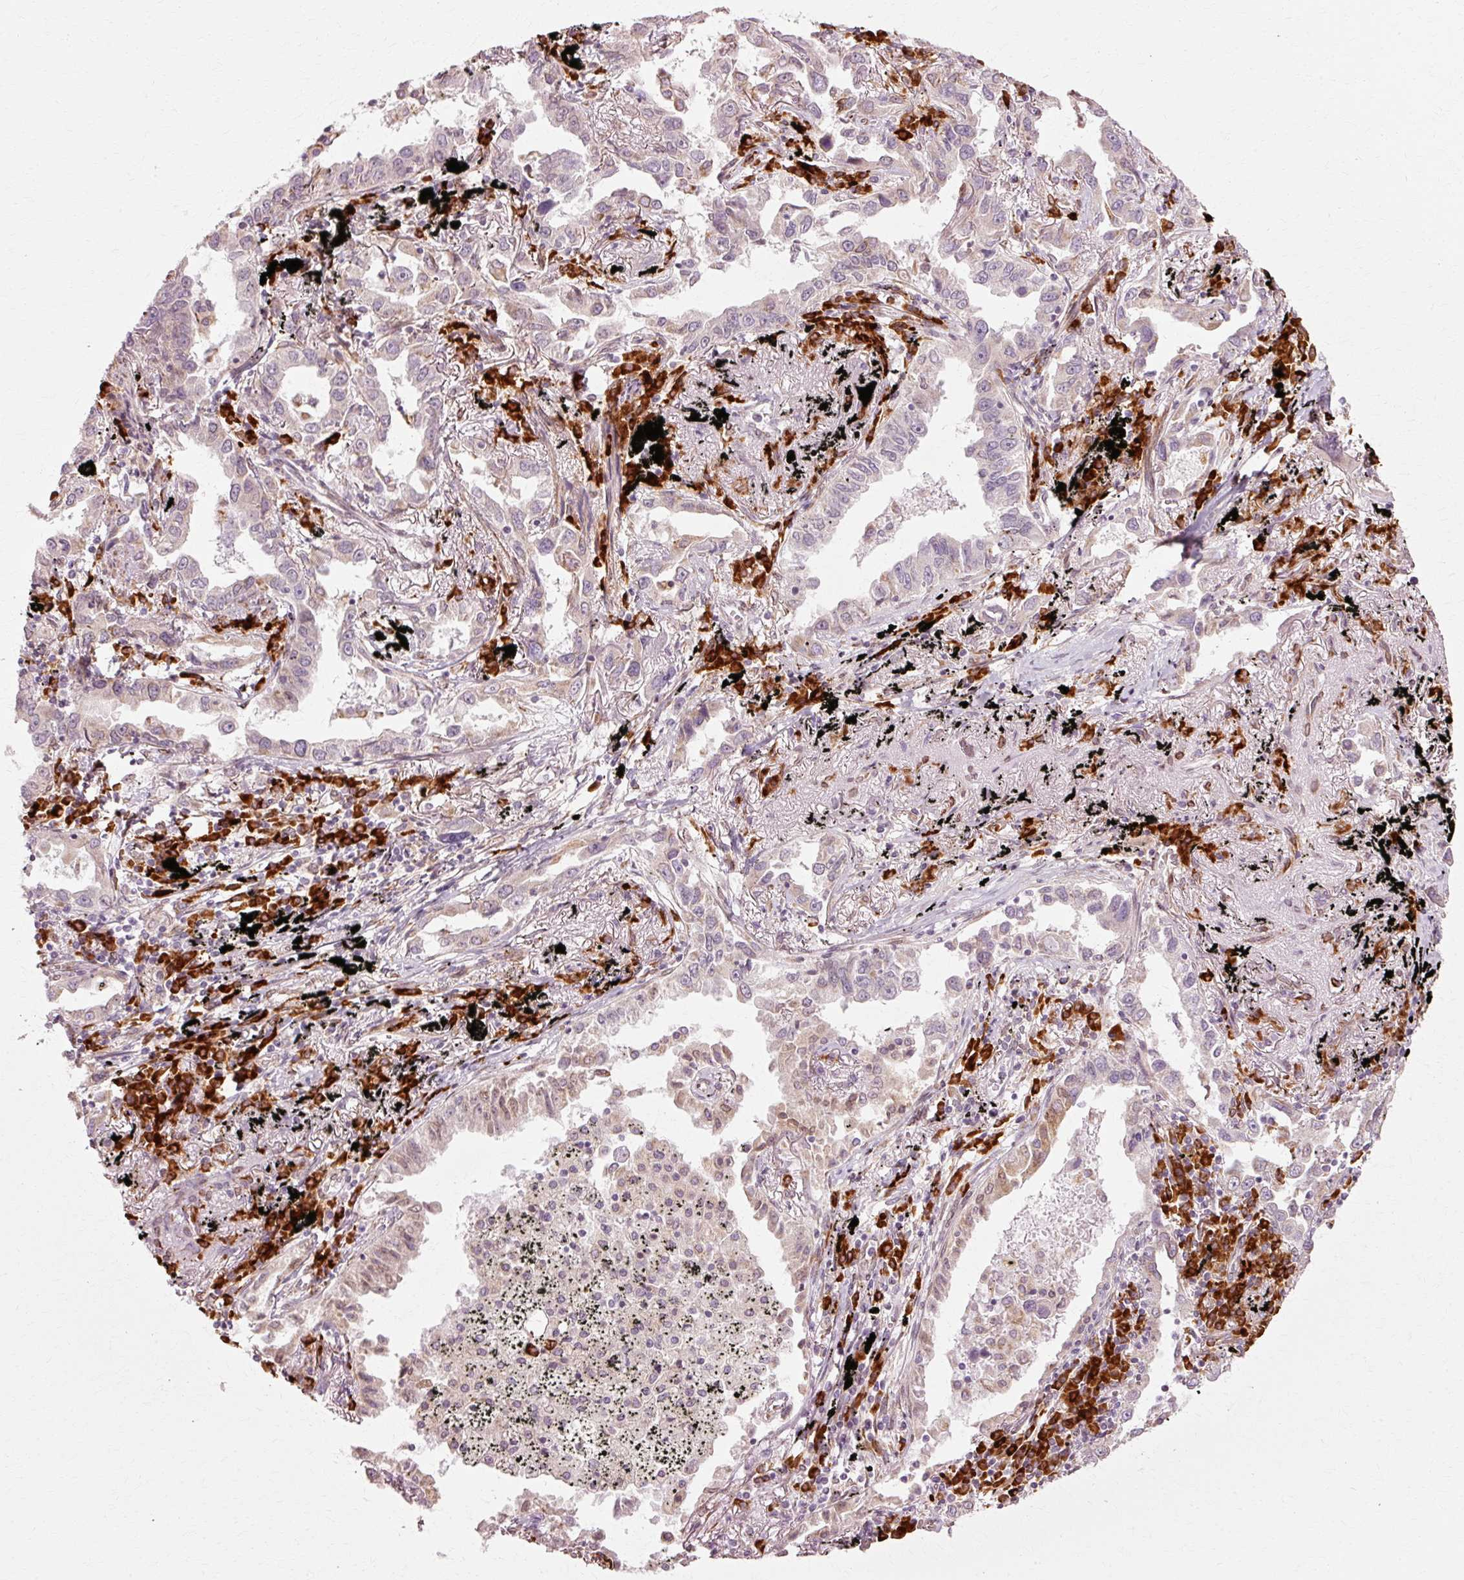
{"staining": {"intensity": "moderate", "quantity": "<25%", "location": "cytoplasmic/membranous"}, "tissue": "lung cancer", "cell_type": "Tumor cells", "image_type": "cancer", "snomed": [{"axis": "morphology", "description": "Adenocarcinoma, NOS"}, {"axis": "topography", "description": "Lung"}], "caption": "High-power microscopy captured an IHC micrograph of lung cancer (adenocarcinoma), revealing moderate cytoplasmic/membranous positivity in approximately <25% of tumor cells.", "gene": "RGPD5", "patient": {"sex": "male", "age": 67}}